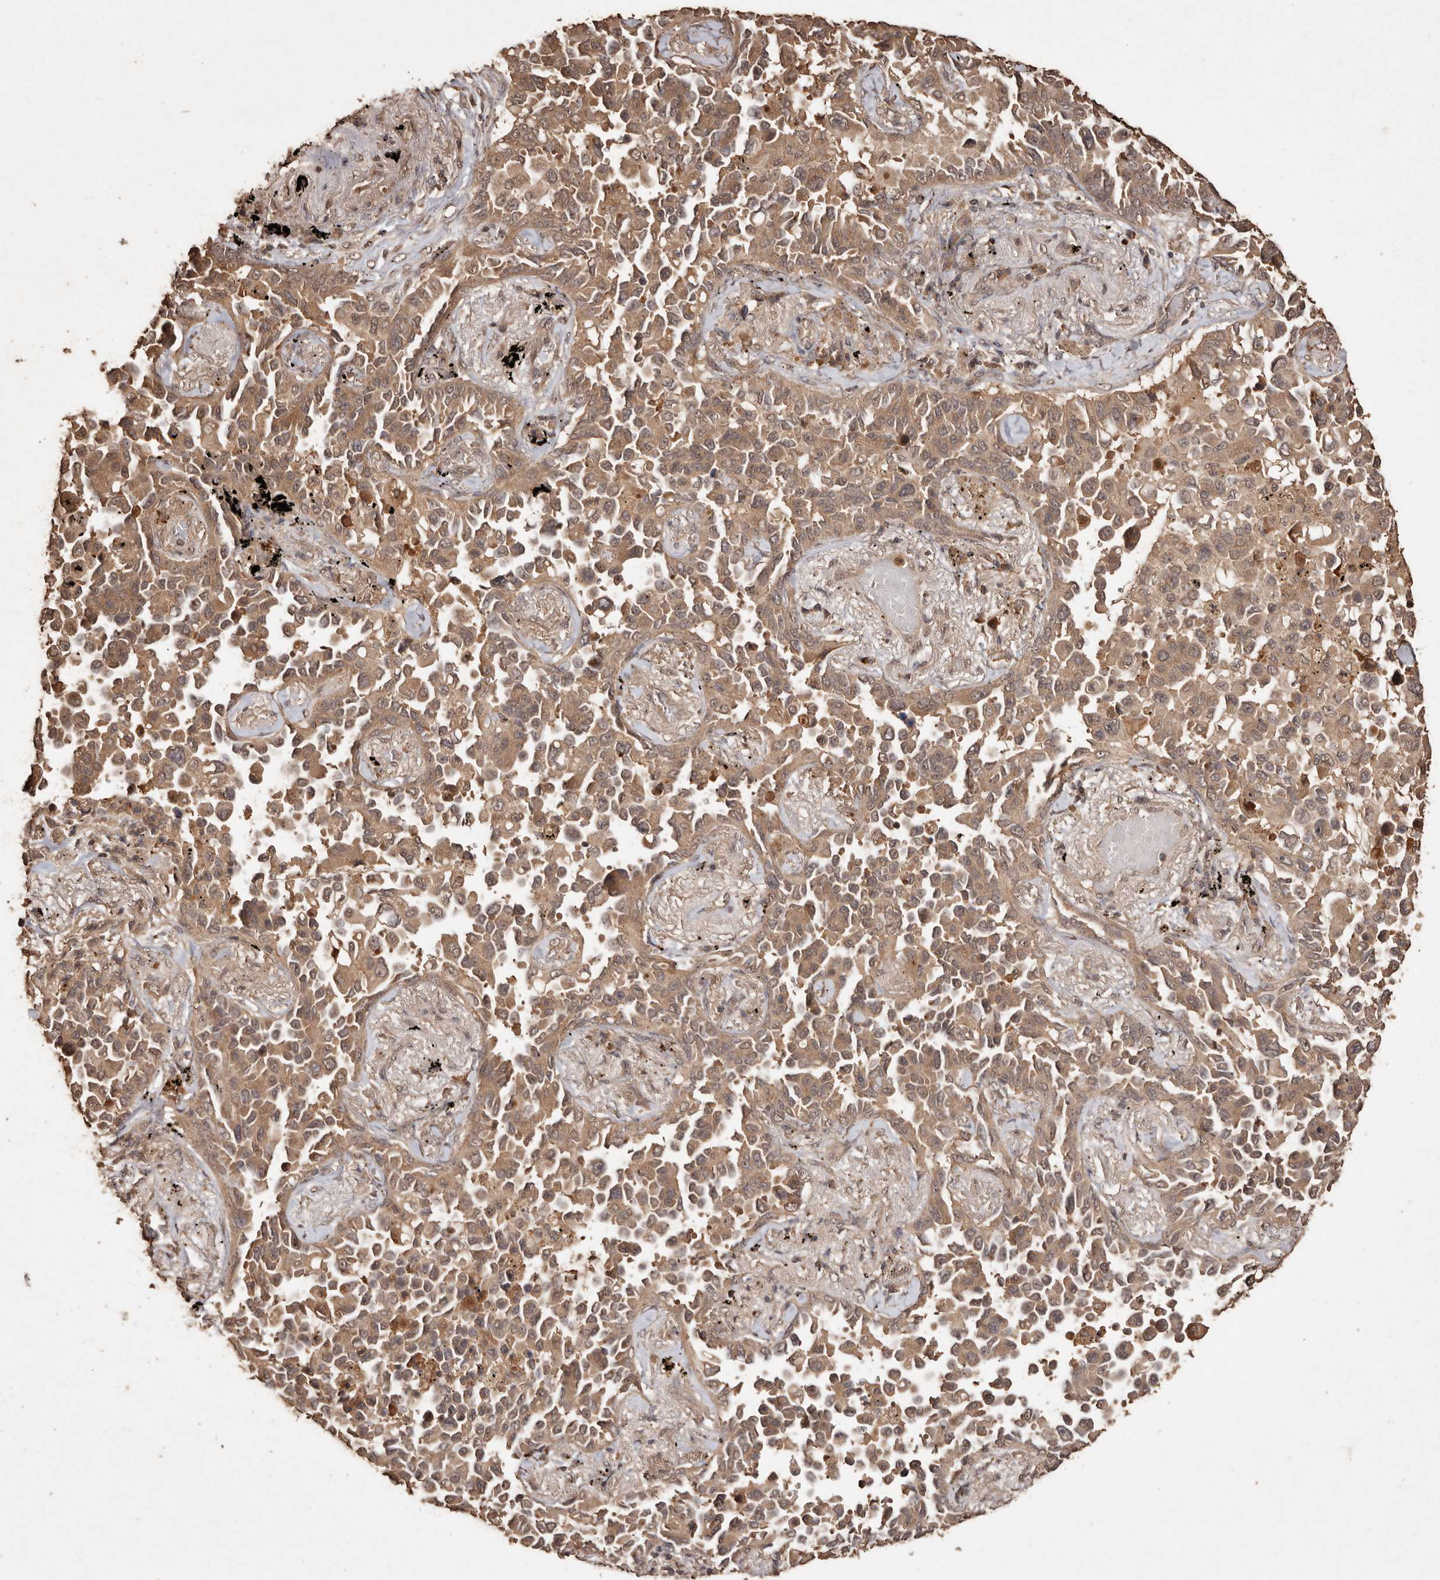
{"staining": {"intensity": "moderate", "quantity": ">75%", "location": "cytoplasmic/membranous"}, "tissue": "lung cancer", "cell_type": "Tumor cells", "image_type": "cancer", "snomed": [{"axis": "morphology", "description": "Adenocarcinoma, NOS"}, {"axis": "topography", "description": "Lung"}], "caption": "Adenocarcinoma (lung) stained with a brown dye reveals moderate cytoplasmic/membranous positive expression in approximately >75% of tumor cells.", "gene": "PKDCC", "patient": {"sex": "female", "age": 67}}